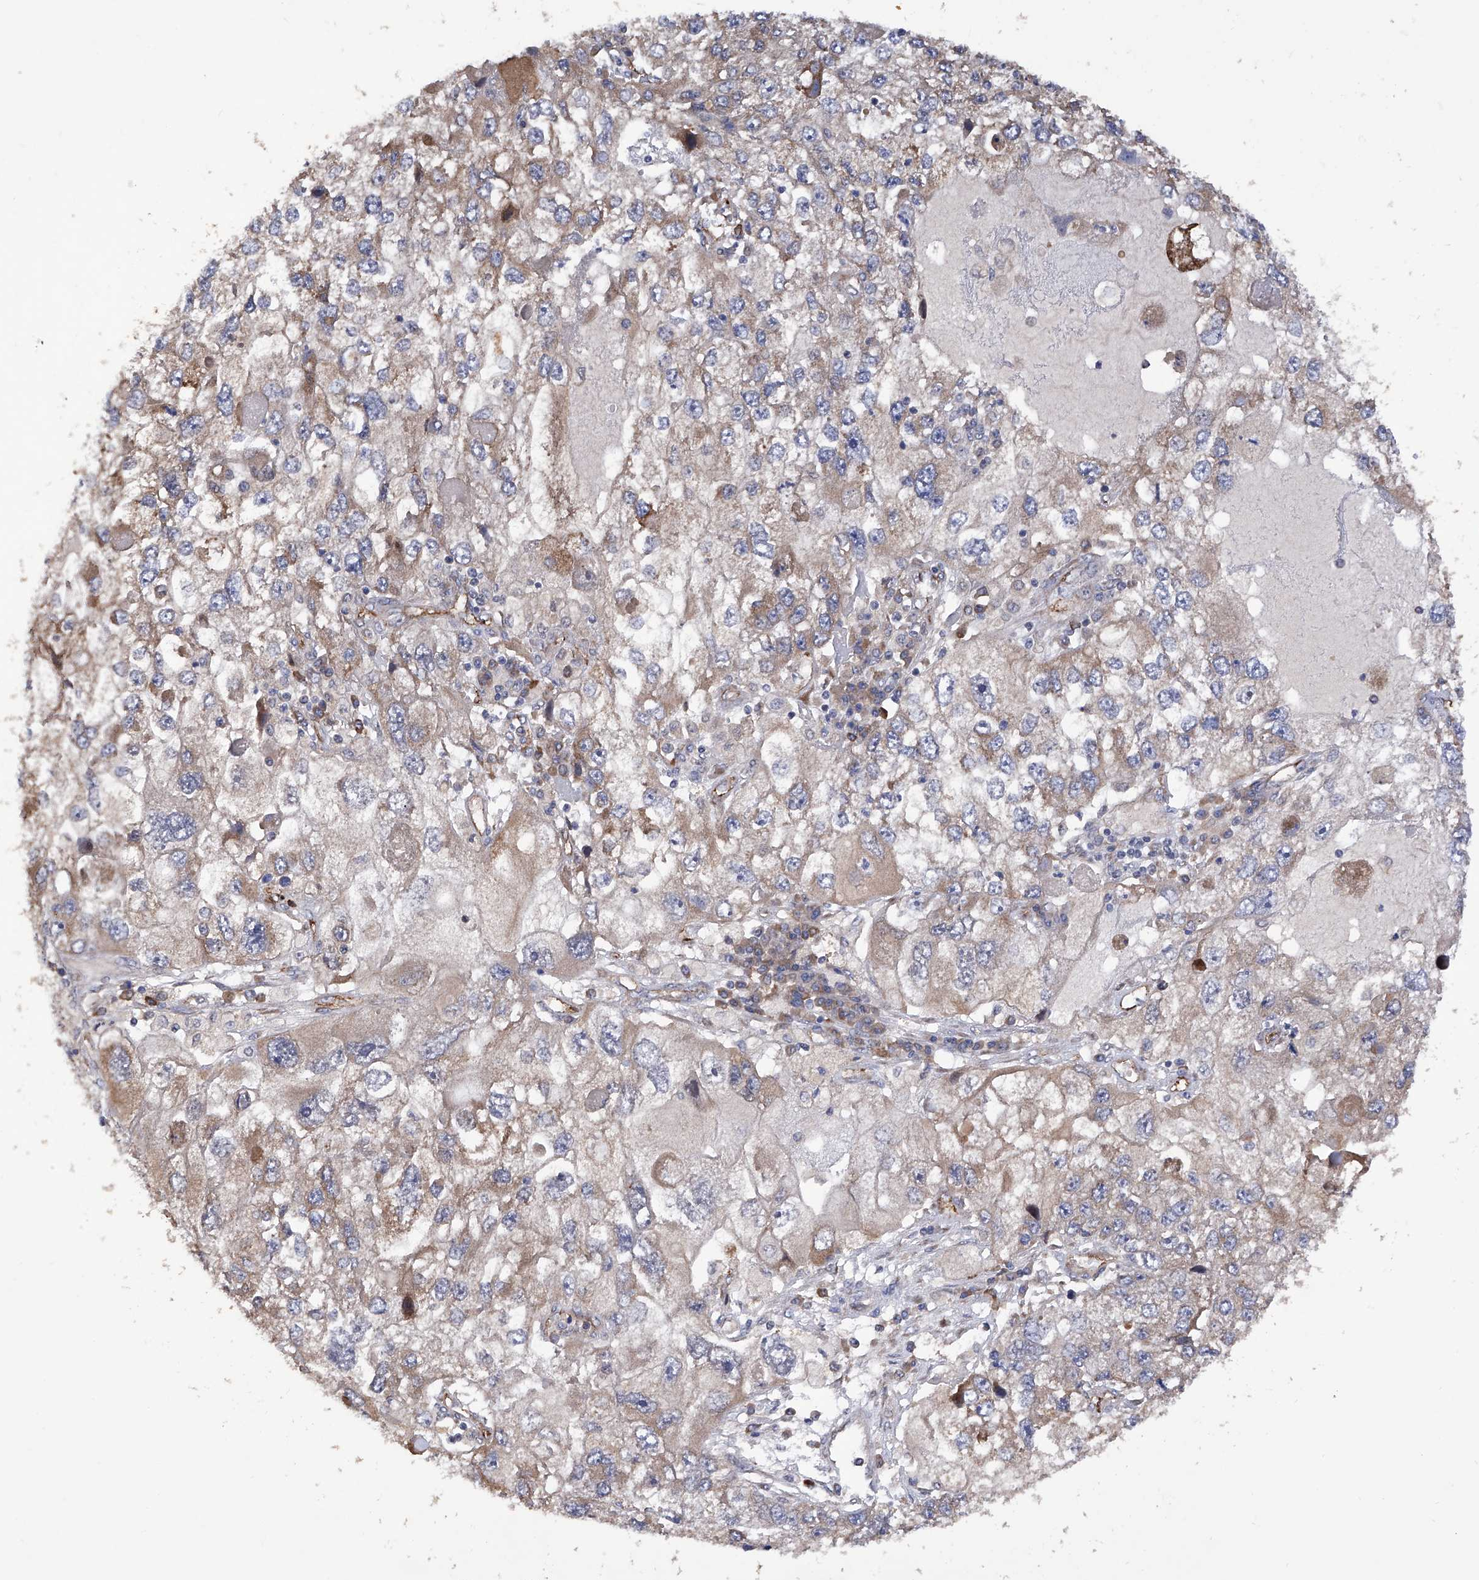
{"staining": {"intensity": "weak", "quantity": ">75%", "location": "cytoplasmic/membranous"}, "tissue": "endometrial cancer", "cell_type": "Tumor cells", "image_type": "cancer", "snomed": [{"axis": "morphology", "description": "Adenocarcinoma, NOS"}, {"axis": "topography", "description": "Endometrium"}], "caption": "Immunohistochemical staining of endometrial cancer demonstrates weak cytoplasmic/membranous protein expression in approximately >75% of tumor cells.", "gene": "INPP5B", "patient": {"sex": "female", "age": 49}}